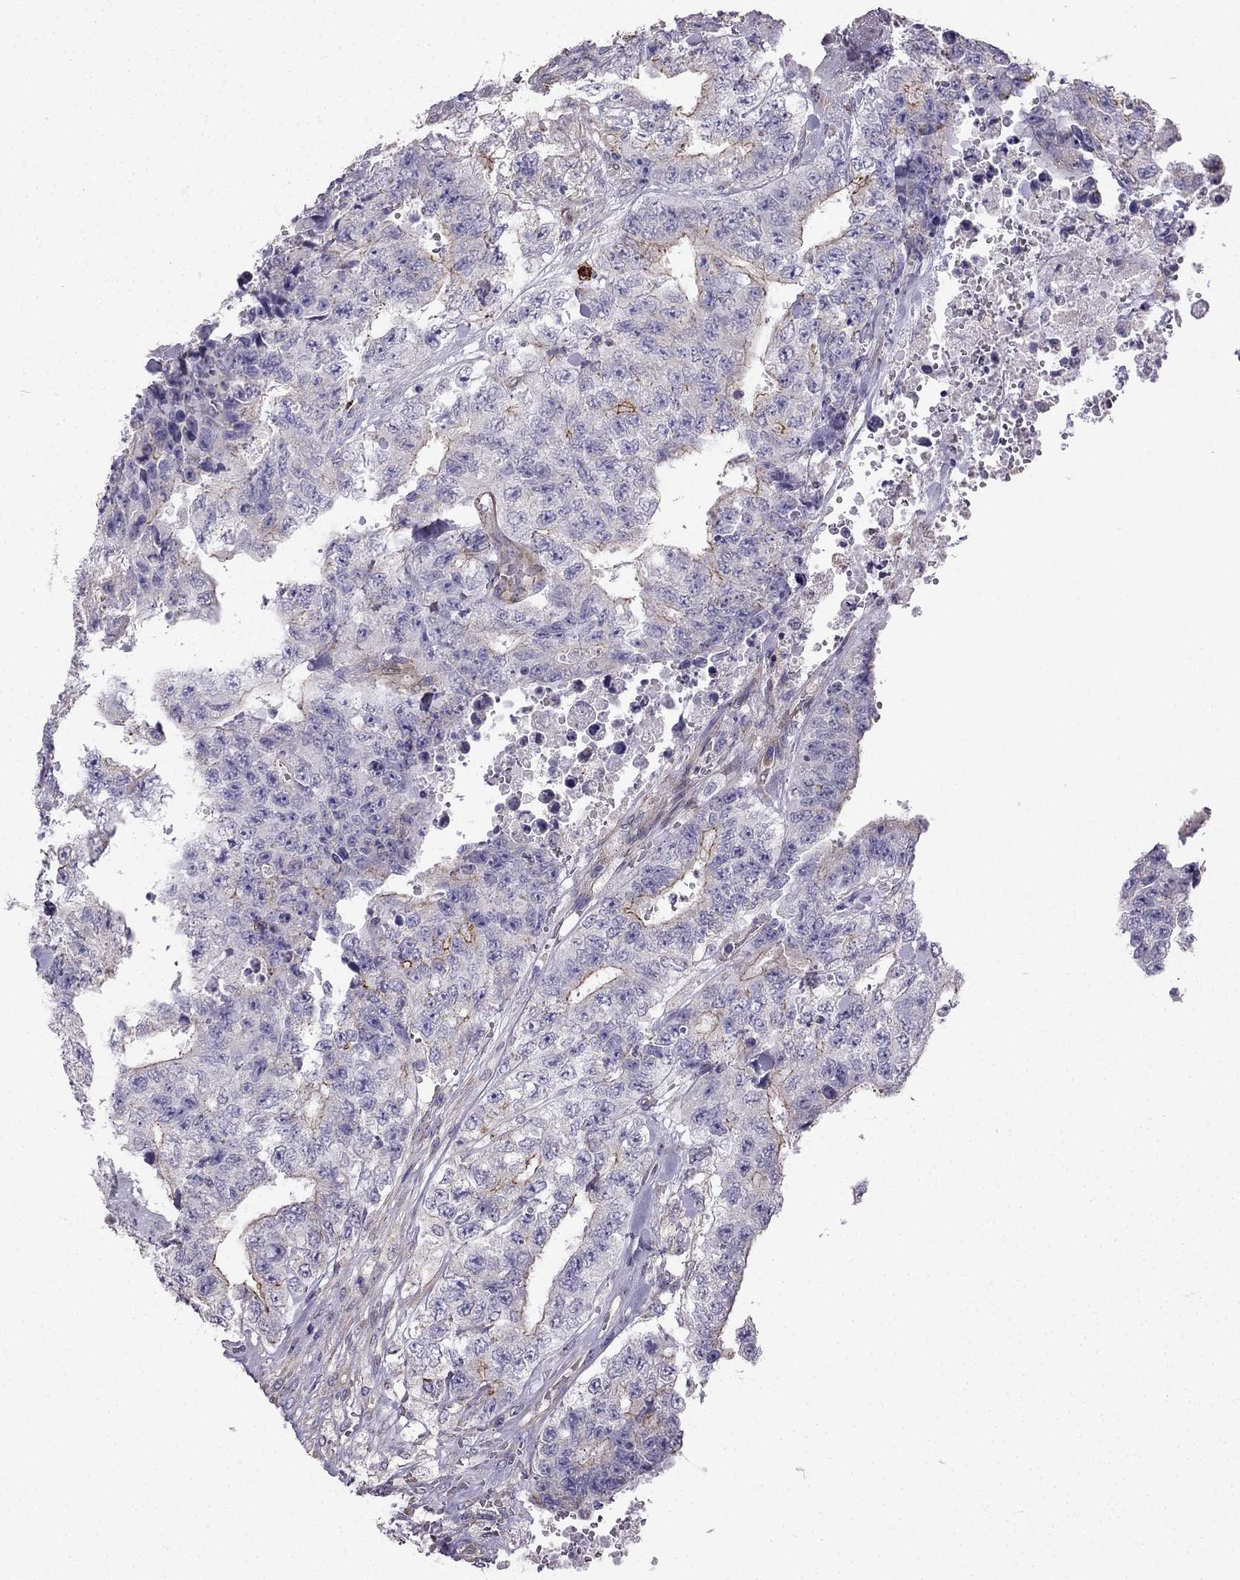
{"staining": {"intensity": "moderate", "quantity": "<25%", "location": "cytoplasmic/membranous"}, "tissue": "testis cancer", "cell_type": "Tumor cells", "image_type": "cancer", "snomed": [{"axis": "morphology", "description": "Carcinoma, Embryonal, NOS"}, {"axis": "topography", "description": "Testis"}], "caption": "Embryonal carcinoma (testis) was stained to show a protein in brown. There is low levels of moderate cytoplasmic/membranous staining in about <25% of tumor cells.", "gene": "ENOX1", "patient": {"sex": "male", "age": 24}}